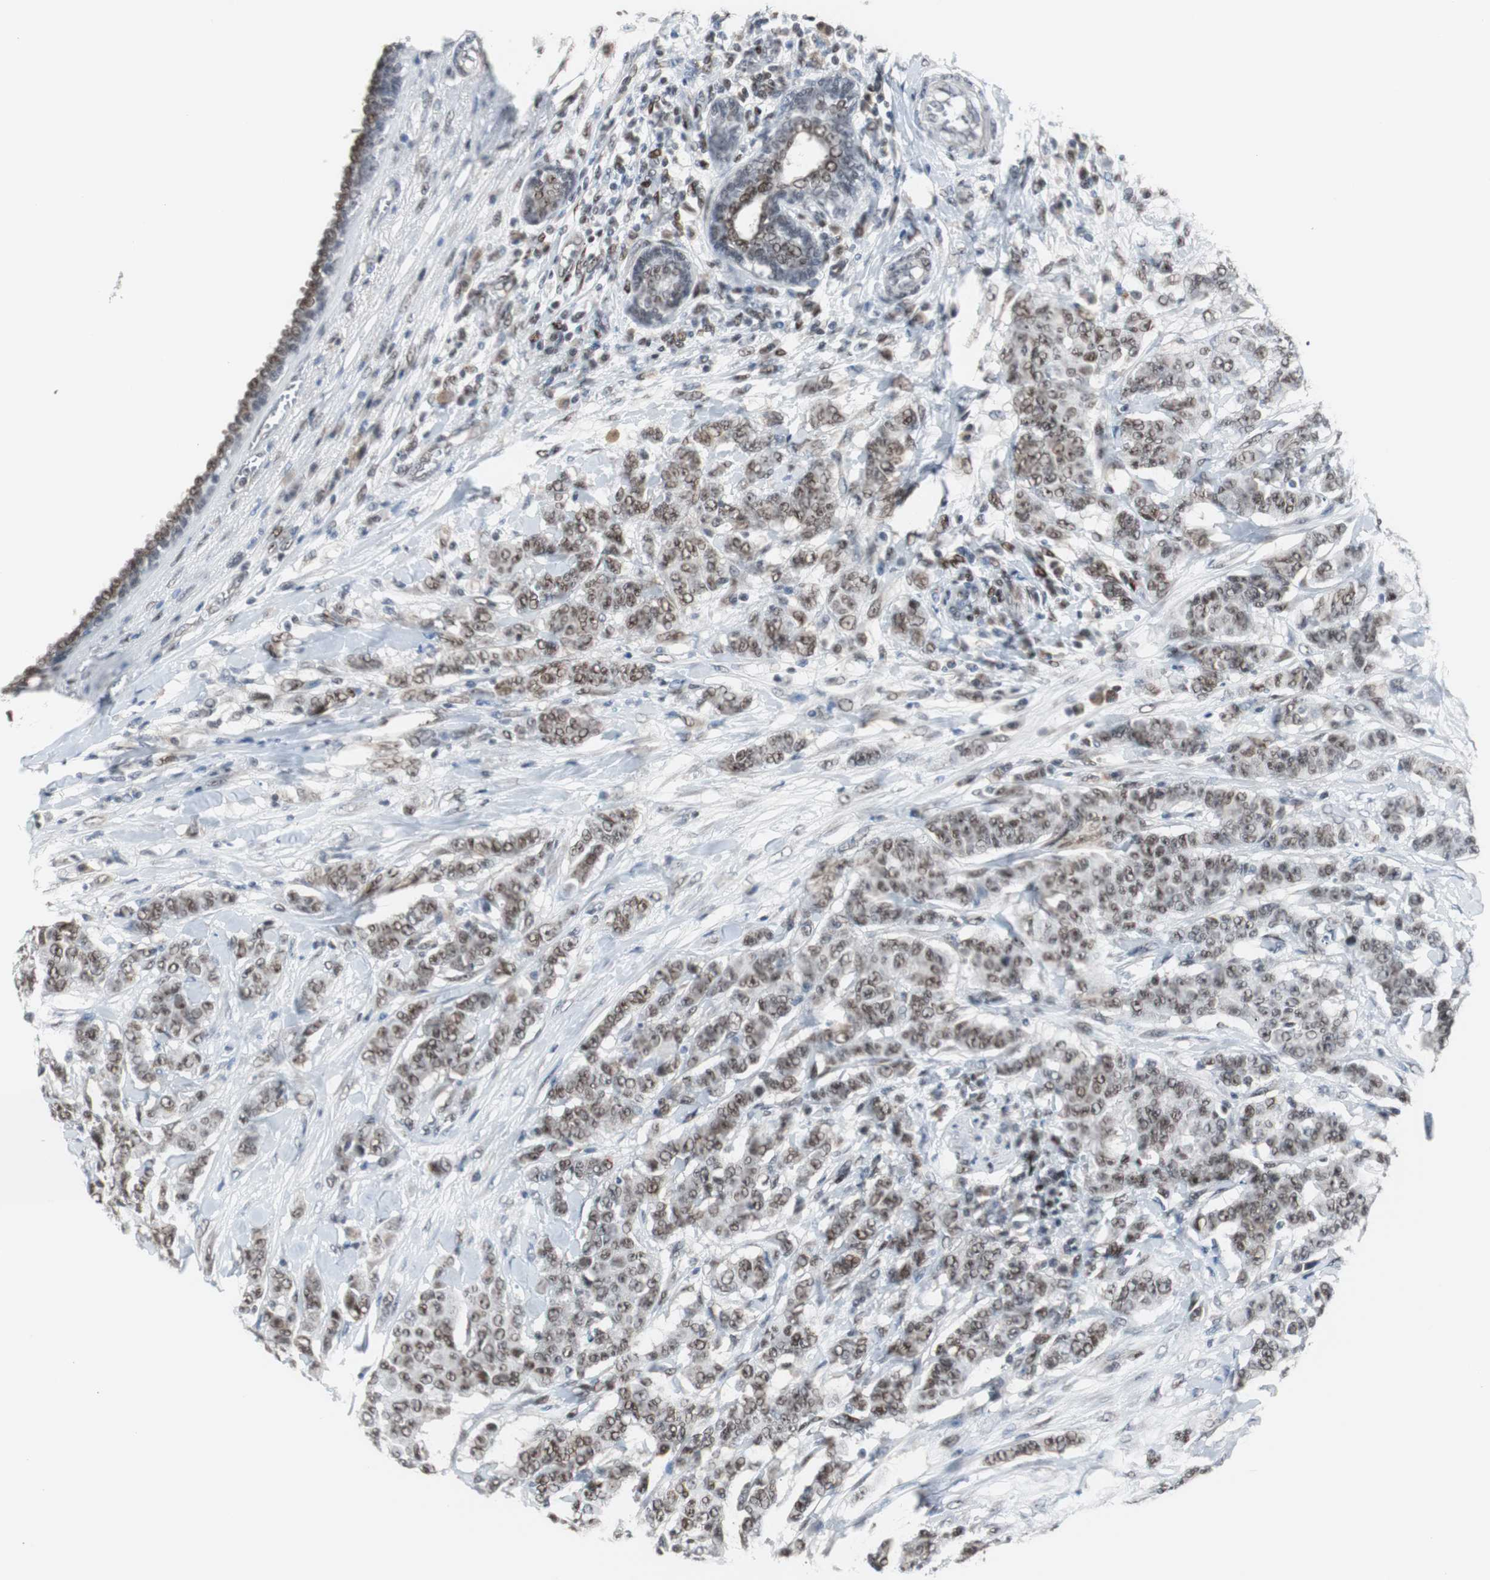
{"staining": {"intensity": "moderate", "quantity": ">75%", "location": "nuclear"}, "tissue": "breast cancer", "cell_type": "Tumor cells", "image_type": "cancer", "snomed": [{"axis": "morphology", "description": "Duct carcinoma"}, {"axis": "topography", "description": "Breast"}], "caption": "Immunohistochemistry photomicrograph of breast infiltrating ductal carcinoma stained for a protein (brown), which shows medium levels of moderate nuclear staining in about >75% of tumor cells.", "gene": "ZHX2", "patient": {"sex": "female", "age": 40}}